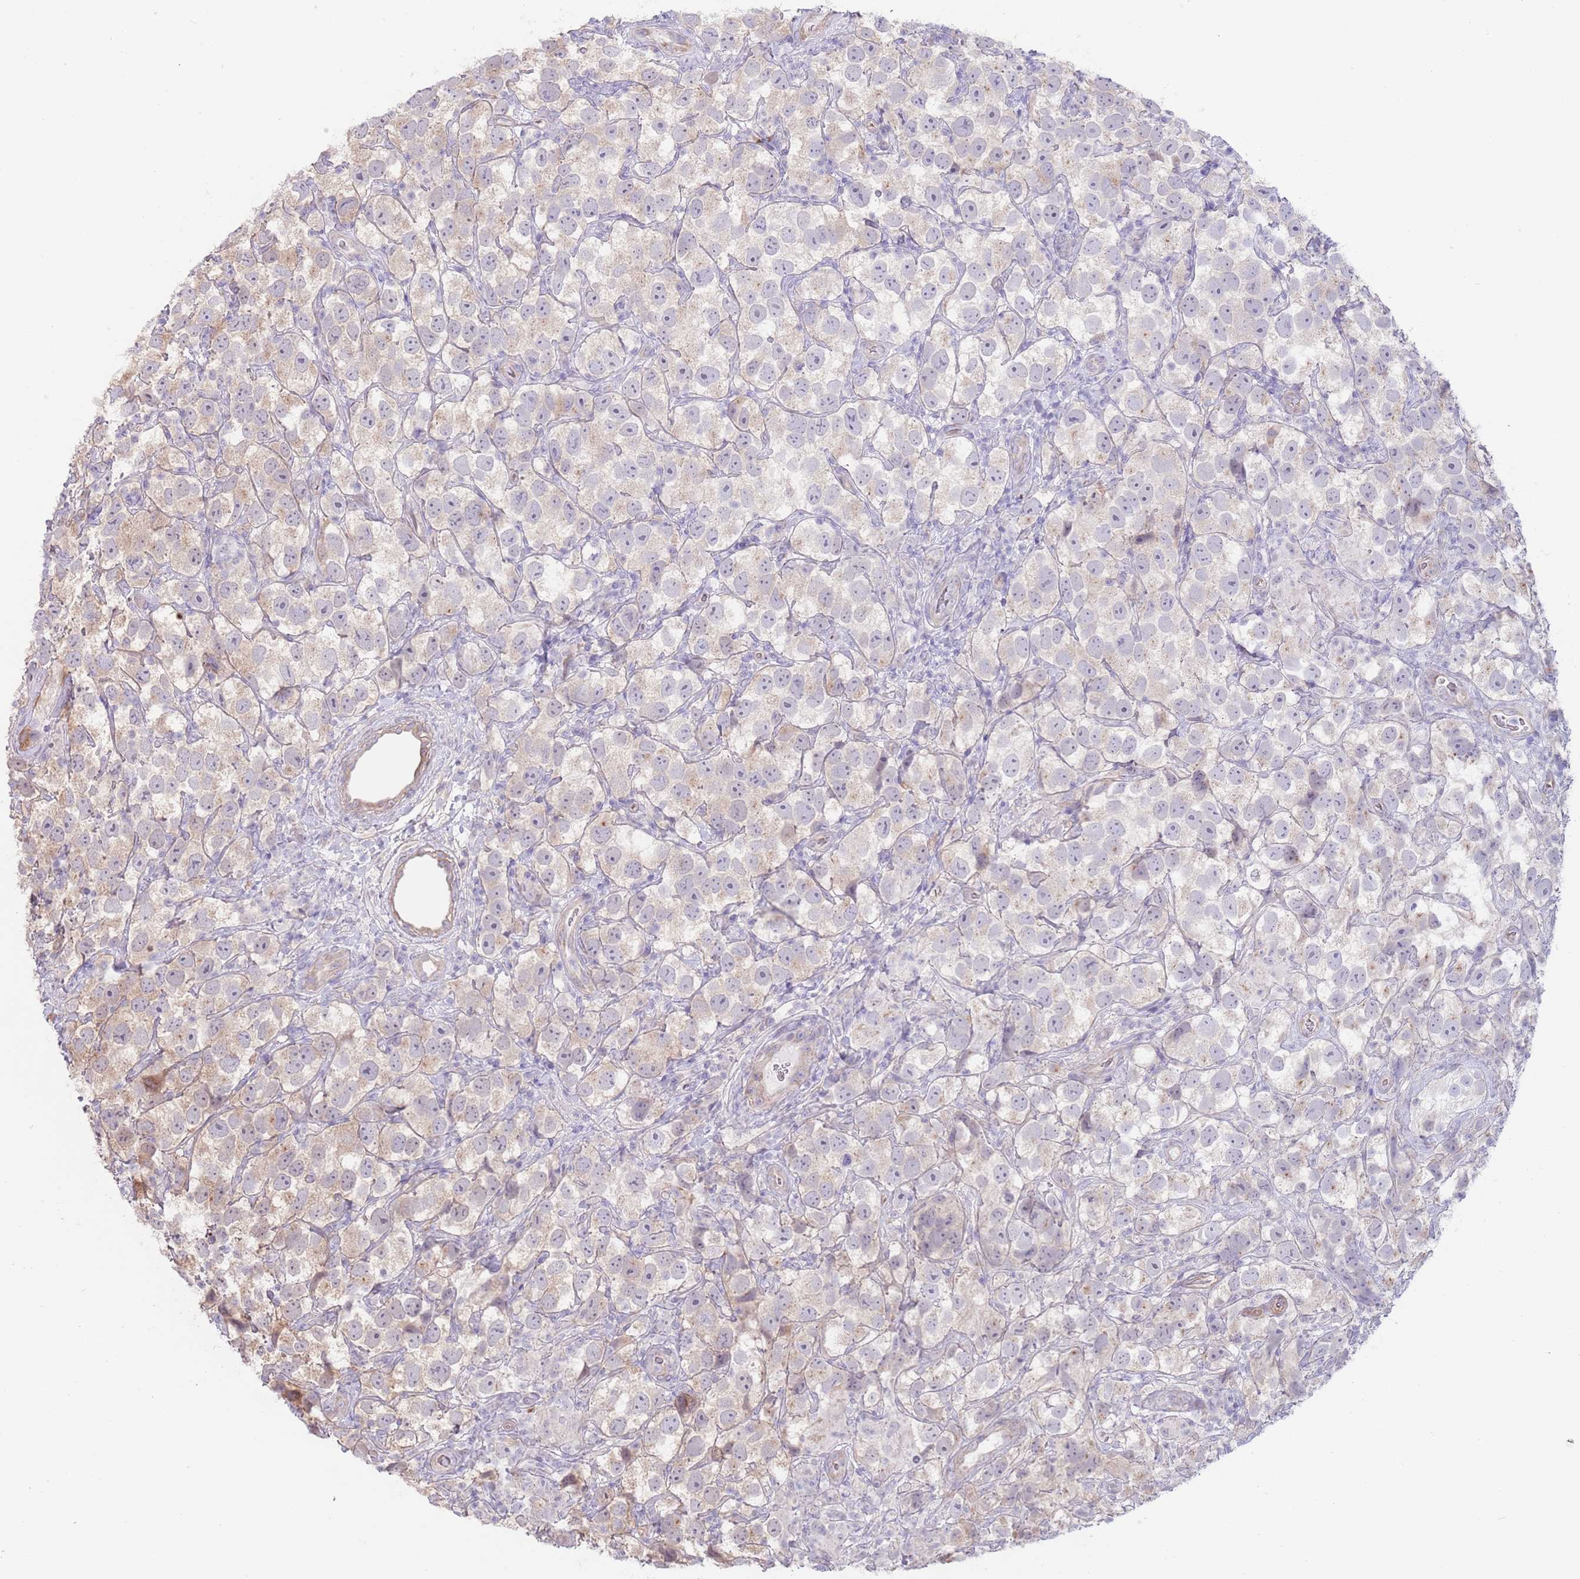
{"staining": {"intensity": "negative", "quantity": "none", "location": "none"}, "tissue": "testis cancer", "cell_type": "Tumor cells", "image_type": "cancer", "snomed": [{"axis": "morphology", "description": "Seminoma, NOS"}, {"axis": "topography", "description": "Testis"}], "caption": "An image of human testis seminoma is negative for staining in tumor cells.", "gene": "LDHD", "patient": {"sex": "male", "age": 26}}